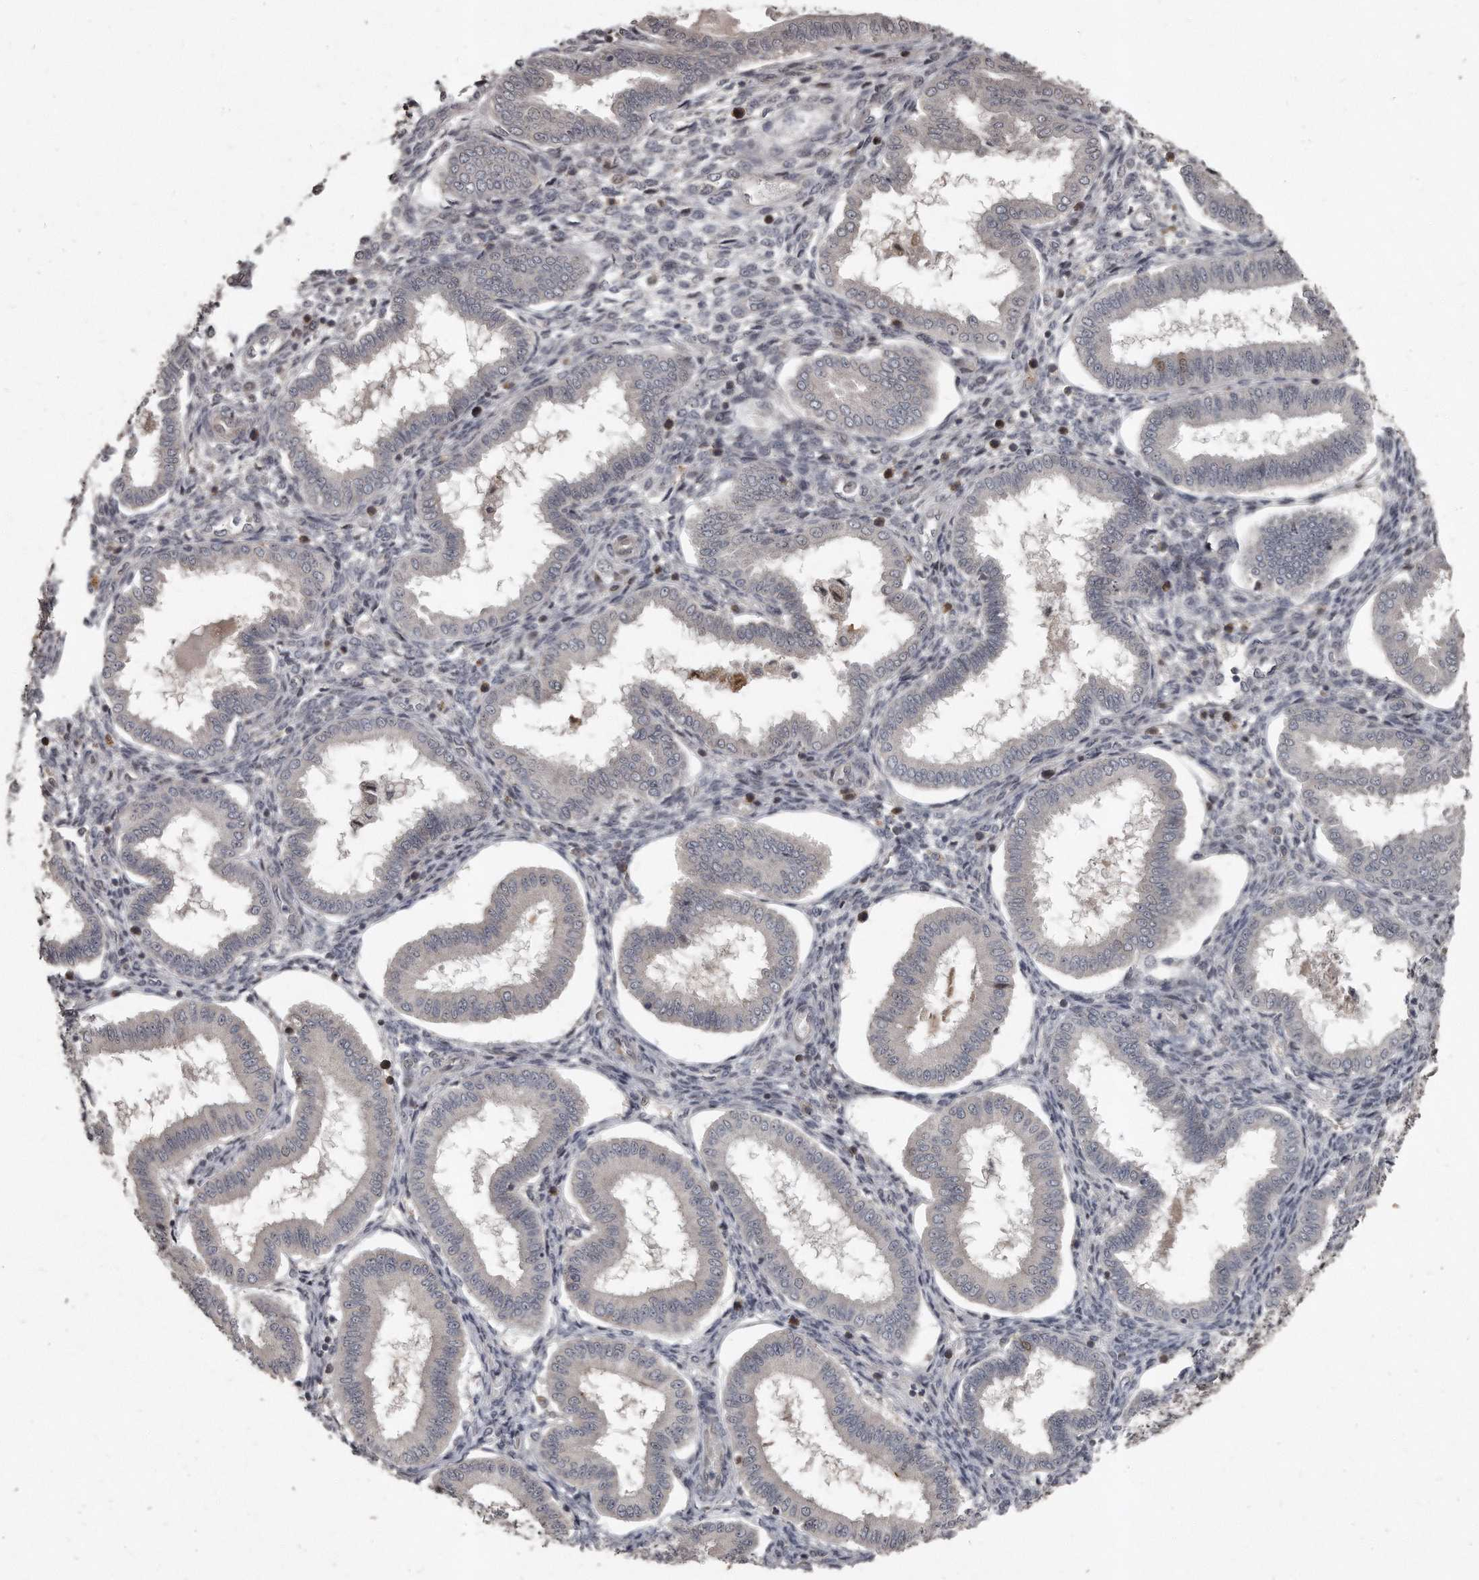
{"staining": {"intensity": "moderate", "quantity": "<25%", "location": "cytoplasmic/membranous,nuclear"}, "tissue": "endometrium", "cell_type": "Cells in endometrial stroma", "image_type": "normal", "snomed": [{"axis": "morphology", "description": "Normal tissue, NOS"}, {"axis": "topography", "description": "Endometrium"}], "caption": "Immunohistochemistry histopathology image of benign endometrium: endometrium stained using immunohistochemistry reveals low levels of moderate protein expression localized specifically in the cytoplasmic/membranous,nuclear of cells in endometrial stroma, appearing as a cytoplasmic/membranous,nuclear brown color.", "gene": "GCH1", "patient": {"sex": "female", "age": 24}}